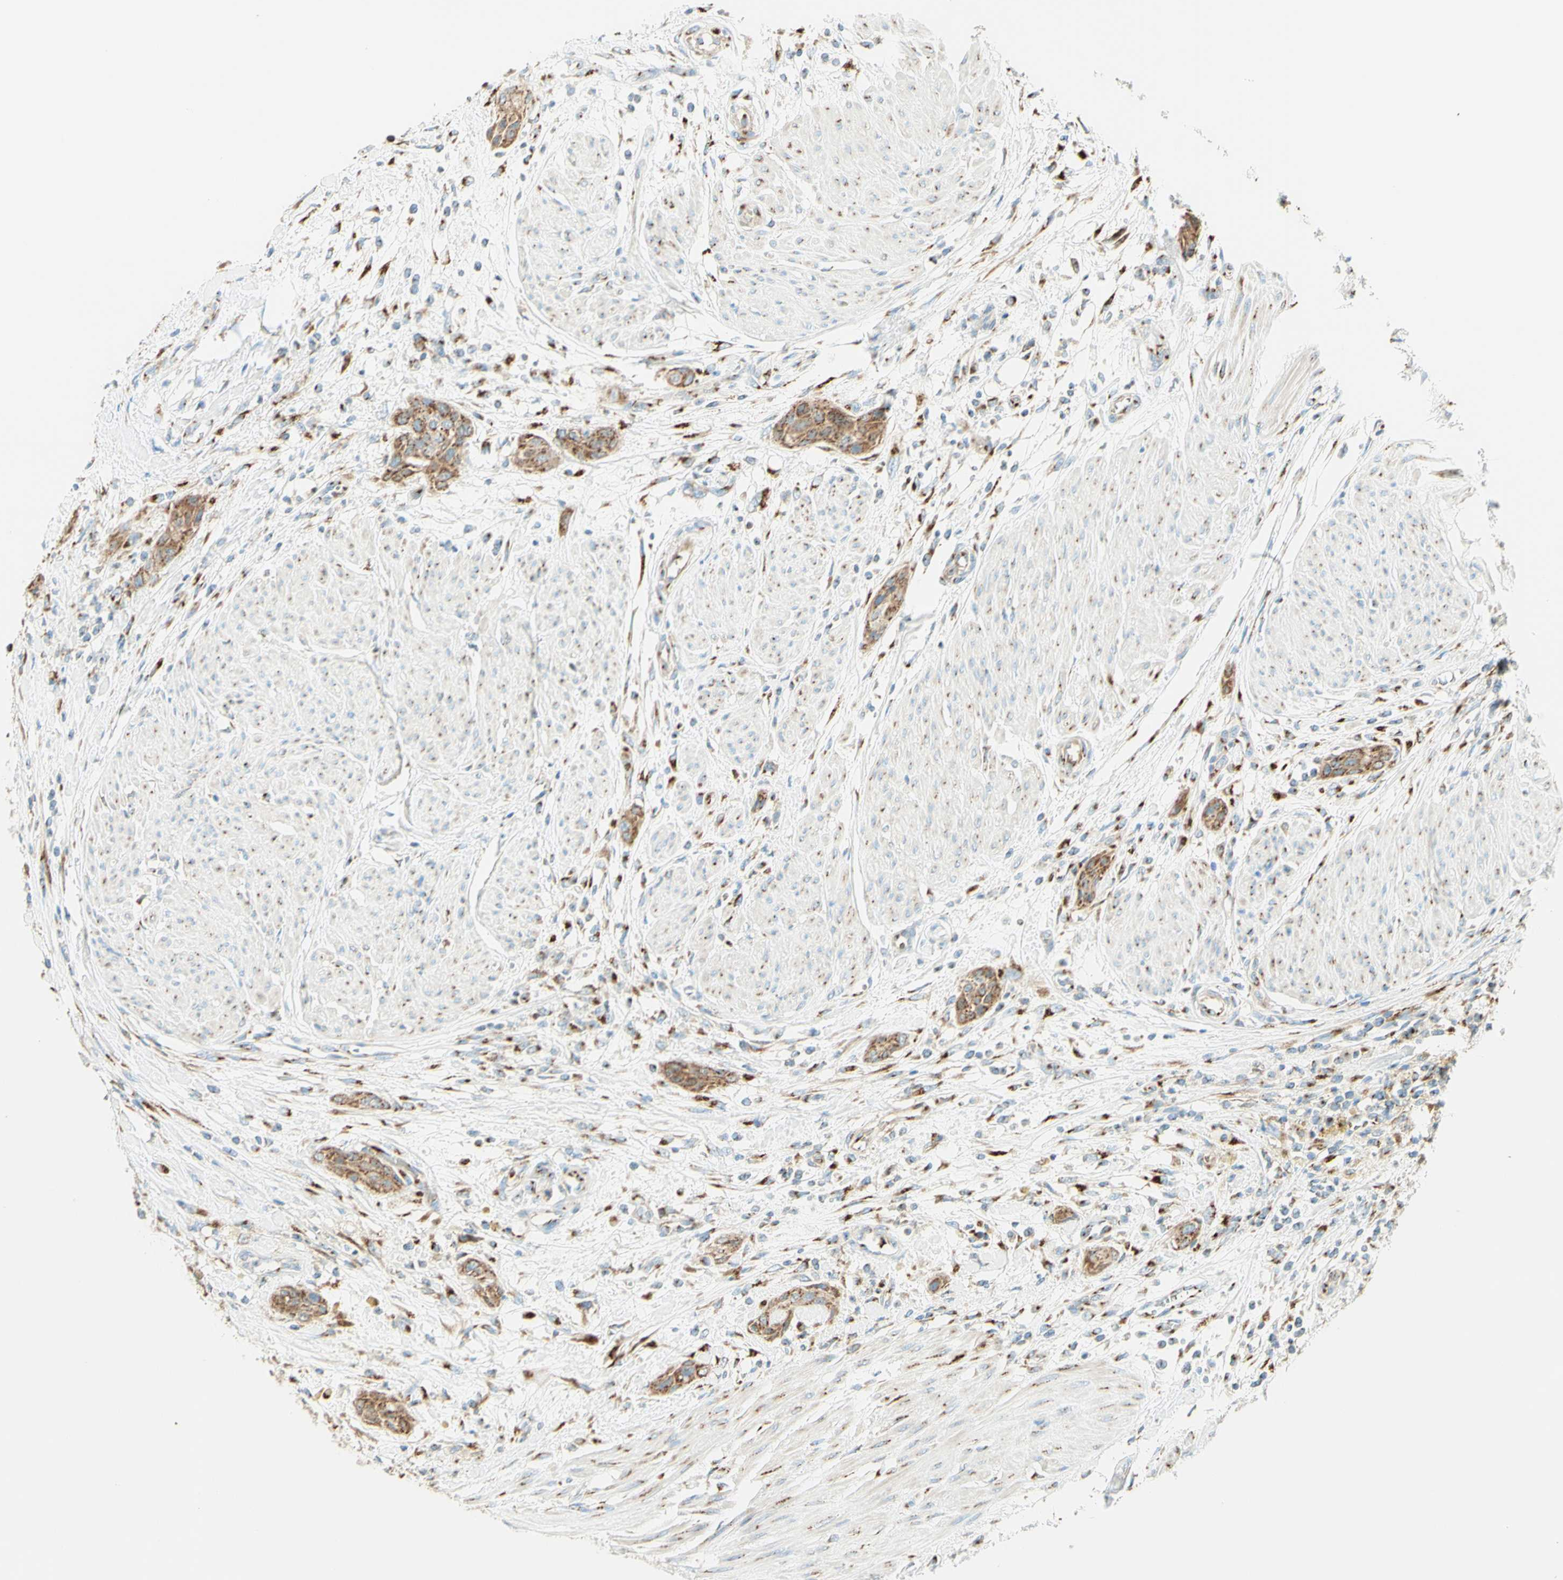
{"staining": {"intensity": "moderate", "quantity": ">75%", "location": "cytoplasmic/membranous"}, "tissue": "urothelial cancer", "cell_type": "Tumor cells", "image_type": "cancer", "snomed": [{"axis": "morphology", "description": "Urothelial carcinoma, High grade"}, {"axis": "topography", "description": "Urinary bladder"}], "caption": "High-grade urothelial carcinoma stained for a protein demonstrates moderate cytoplasmic/membranous positivity in tumor cells.", "gene": "GOLGB1", "patient": {"sex": "male", "age": 35}}